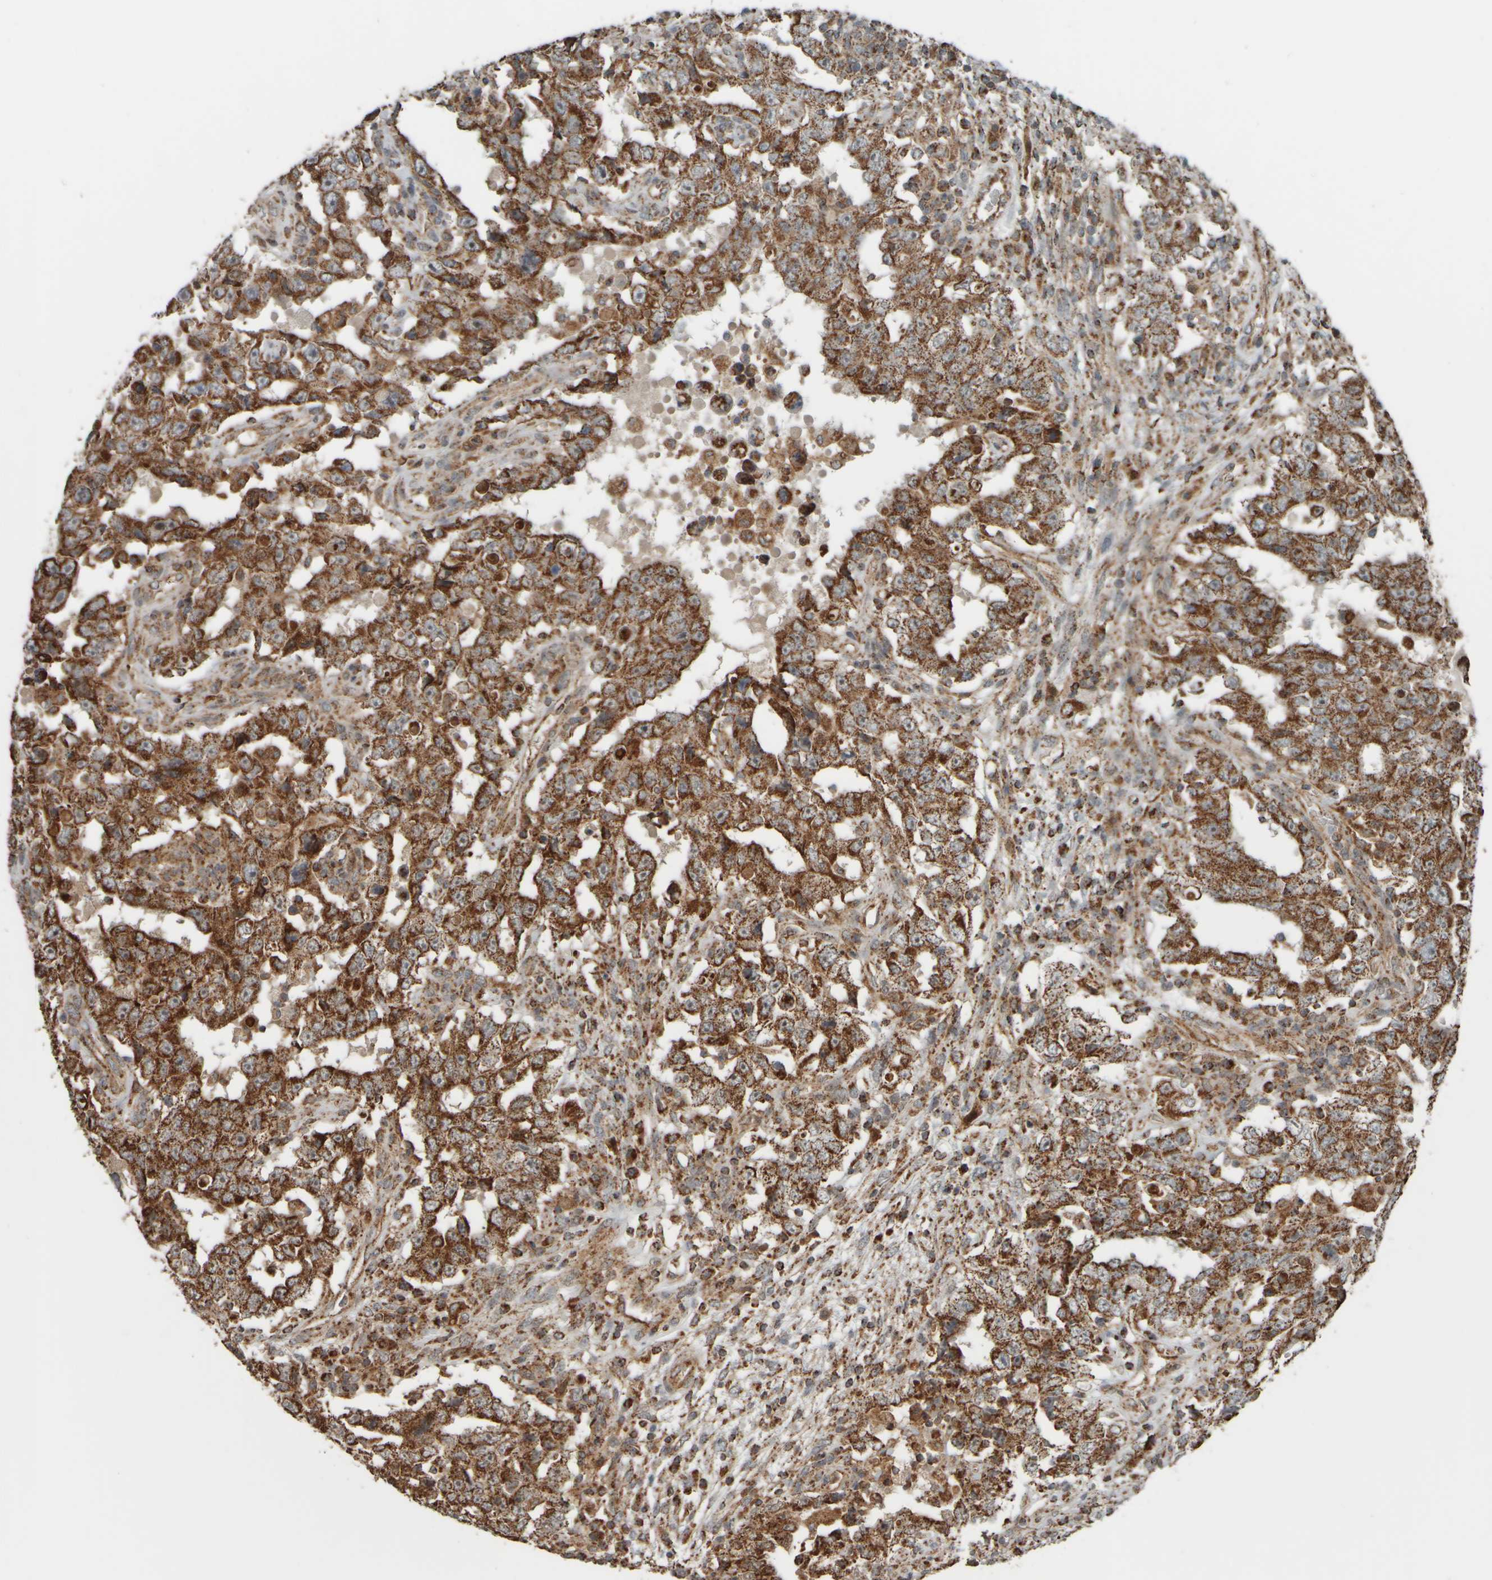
{"staining": {"intensity": "strong", "quantity": ">75%", "location": "cytoplasmic/membranous"}, "tissue": "testis cancer", "cell_type": "Tumor cells", "image_type": "cancer", "snomed": [{"axis": "morphology", "description": "Carcinoma, Embryonal, NOS"}, {"axis": "topography", "description": "Testis"}], "caption": "Immunohistochemistry (IHC) image of human testis cancer (embryonal carcinoma) stained for a protein (brown), which shows high levels of strong cytoplasmic/membranous positivity in about >75% of tumor cells.", "gene": "APBB2", "patient": {"sex": "male", "age": 26}}